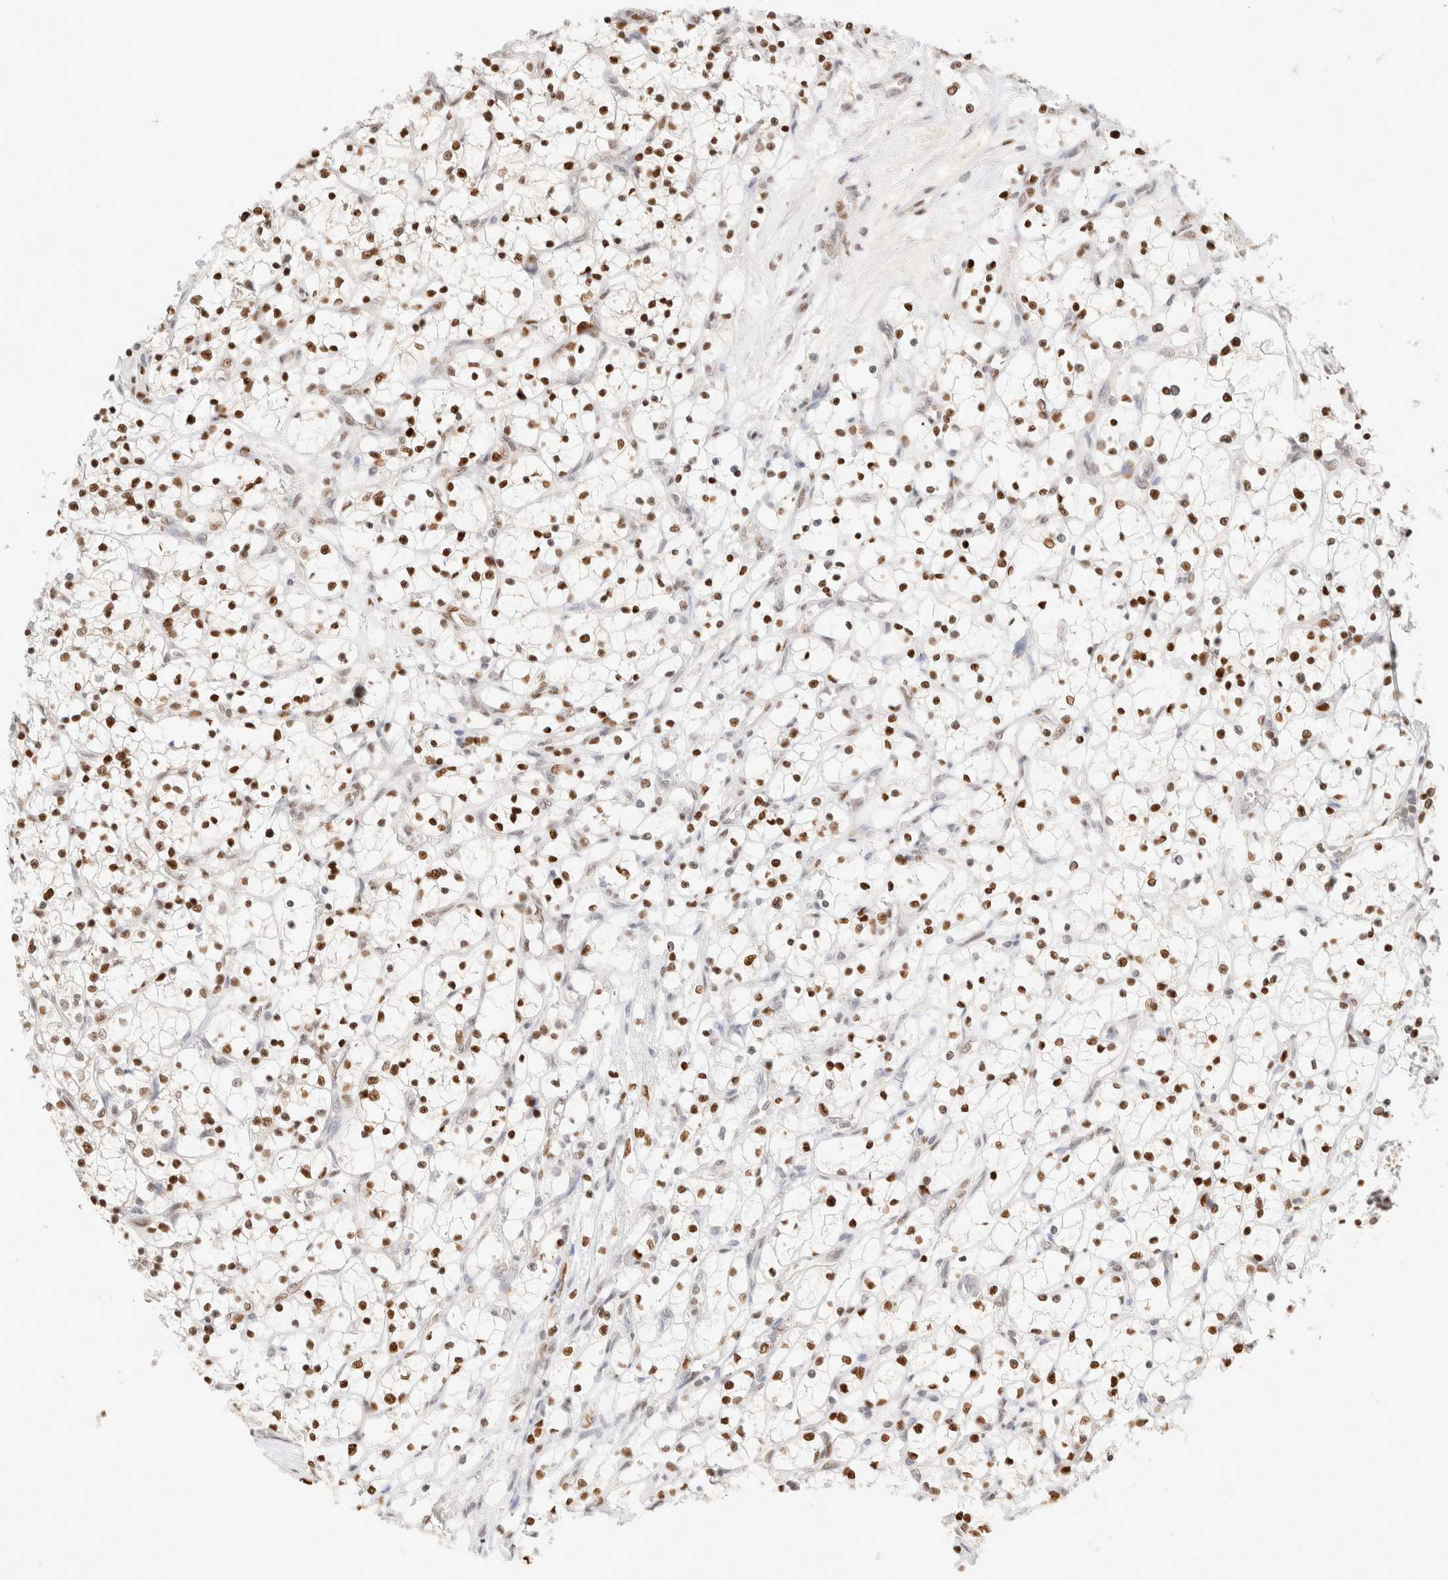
{"staining": {"intensity": "strong", "quantity": ">75%", "location": "nuclear"}, "tissue": "renal cancer", "cell_type": "Tumor cells", "image_type": "cancer", "snomed": [{"axis": "morphology", "description": "Adenocarcinoma, NOS"}, {"axis": "topography", "description": "Kidney"}], "caption": "The photomicrograph shows immunohistochemical staining of renal adenocarcinoma. There is strong nuclear staining is seen in about >75% of tumor cells.", "gene": "DDB2", "patient": {"sex": "female", "age": 69}}